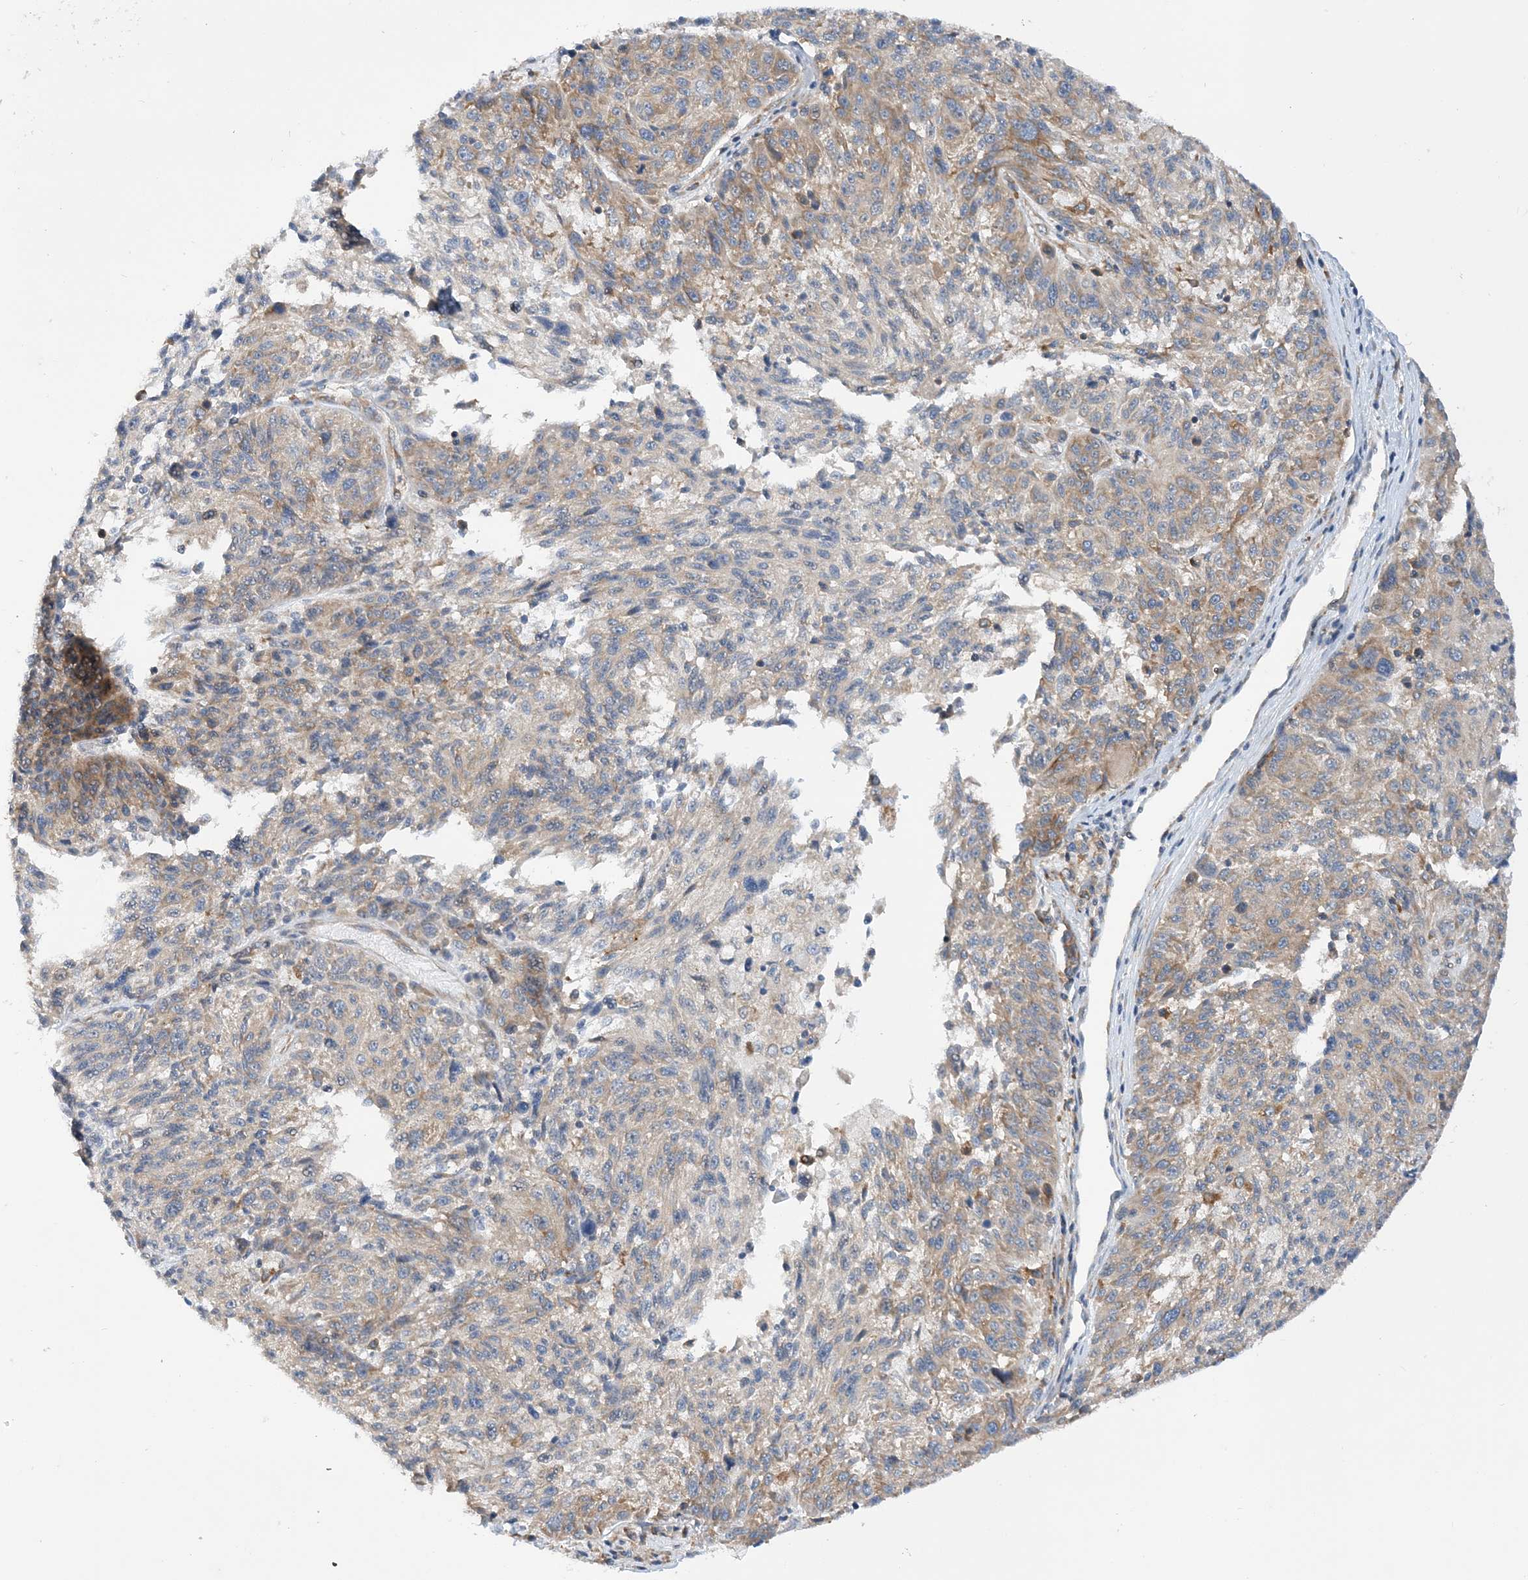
{"staining": {"intensity": "weak", "quantity": "25%-75%", "location": "cytoplasmic/membranous"}, "tissue": "melanoma", "cell_type": "Tumor cells", "image_type": "cancer", "snomed": [{"axis": "morphology", "description": "Malignant melanoma, NOS"}, {"axis": "topography", "description": "Skin"}], "caption": "An immunohistochemistry (IHC) photomicrograph of neoplastic tissue is shown. Protein staining in brown highlights weak cytoplasmic/membranous positivity in melanoma within tumor cells.", "gene": "LARP4B", "patient": {"sex": "male", "age": 53}}